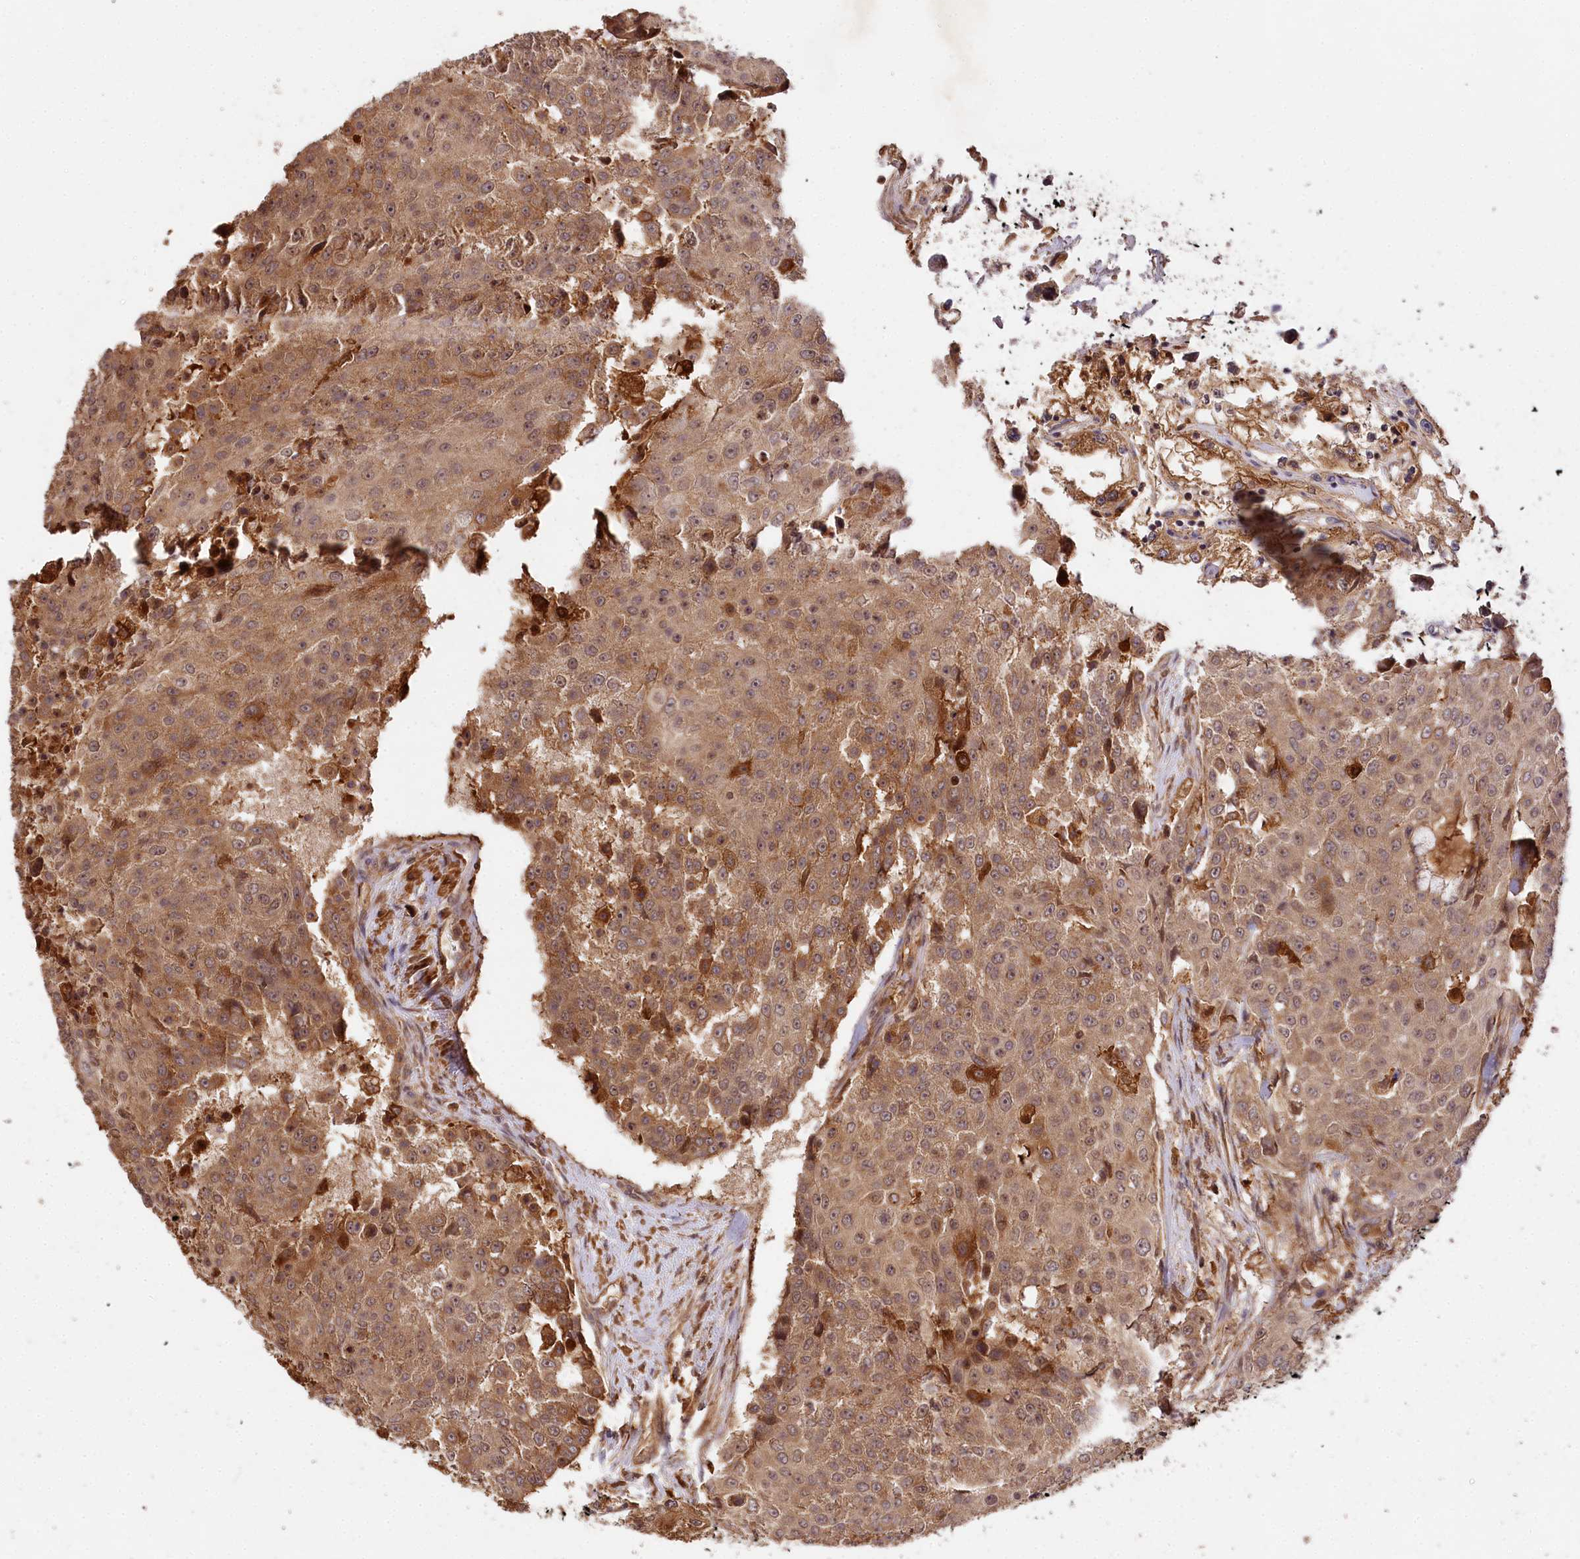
{"staining": {"intensity": "moderate", "quantity": ">75%", "location": "cytoplasmic/membranous"}, "tissue": "urothelial cancer", "cell_type": "Tumor cells", "image_type": "cancer", "snomed": [{"axis": "morphology", "description": "Urothelial carcinoma, High grade"}, {"axis": "topography", "description": "Urinary bladder"}], "caption": "Immunohistochemistry (IHC) histopathology image of human high-grade urothelial carcinoma stained for a protein (brown), which shows medium levels of moderate cytoplasmic/membranous staining in about >75% of tumor cells.", "gene": "MCF2L2", "patient": {"sex": "female", "age": 63}}